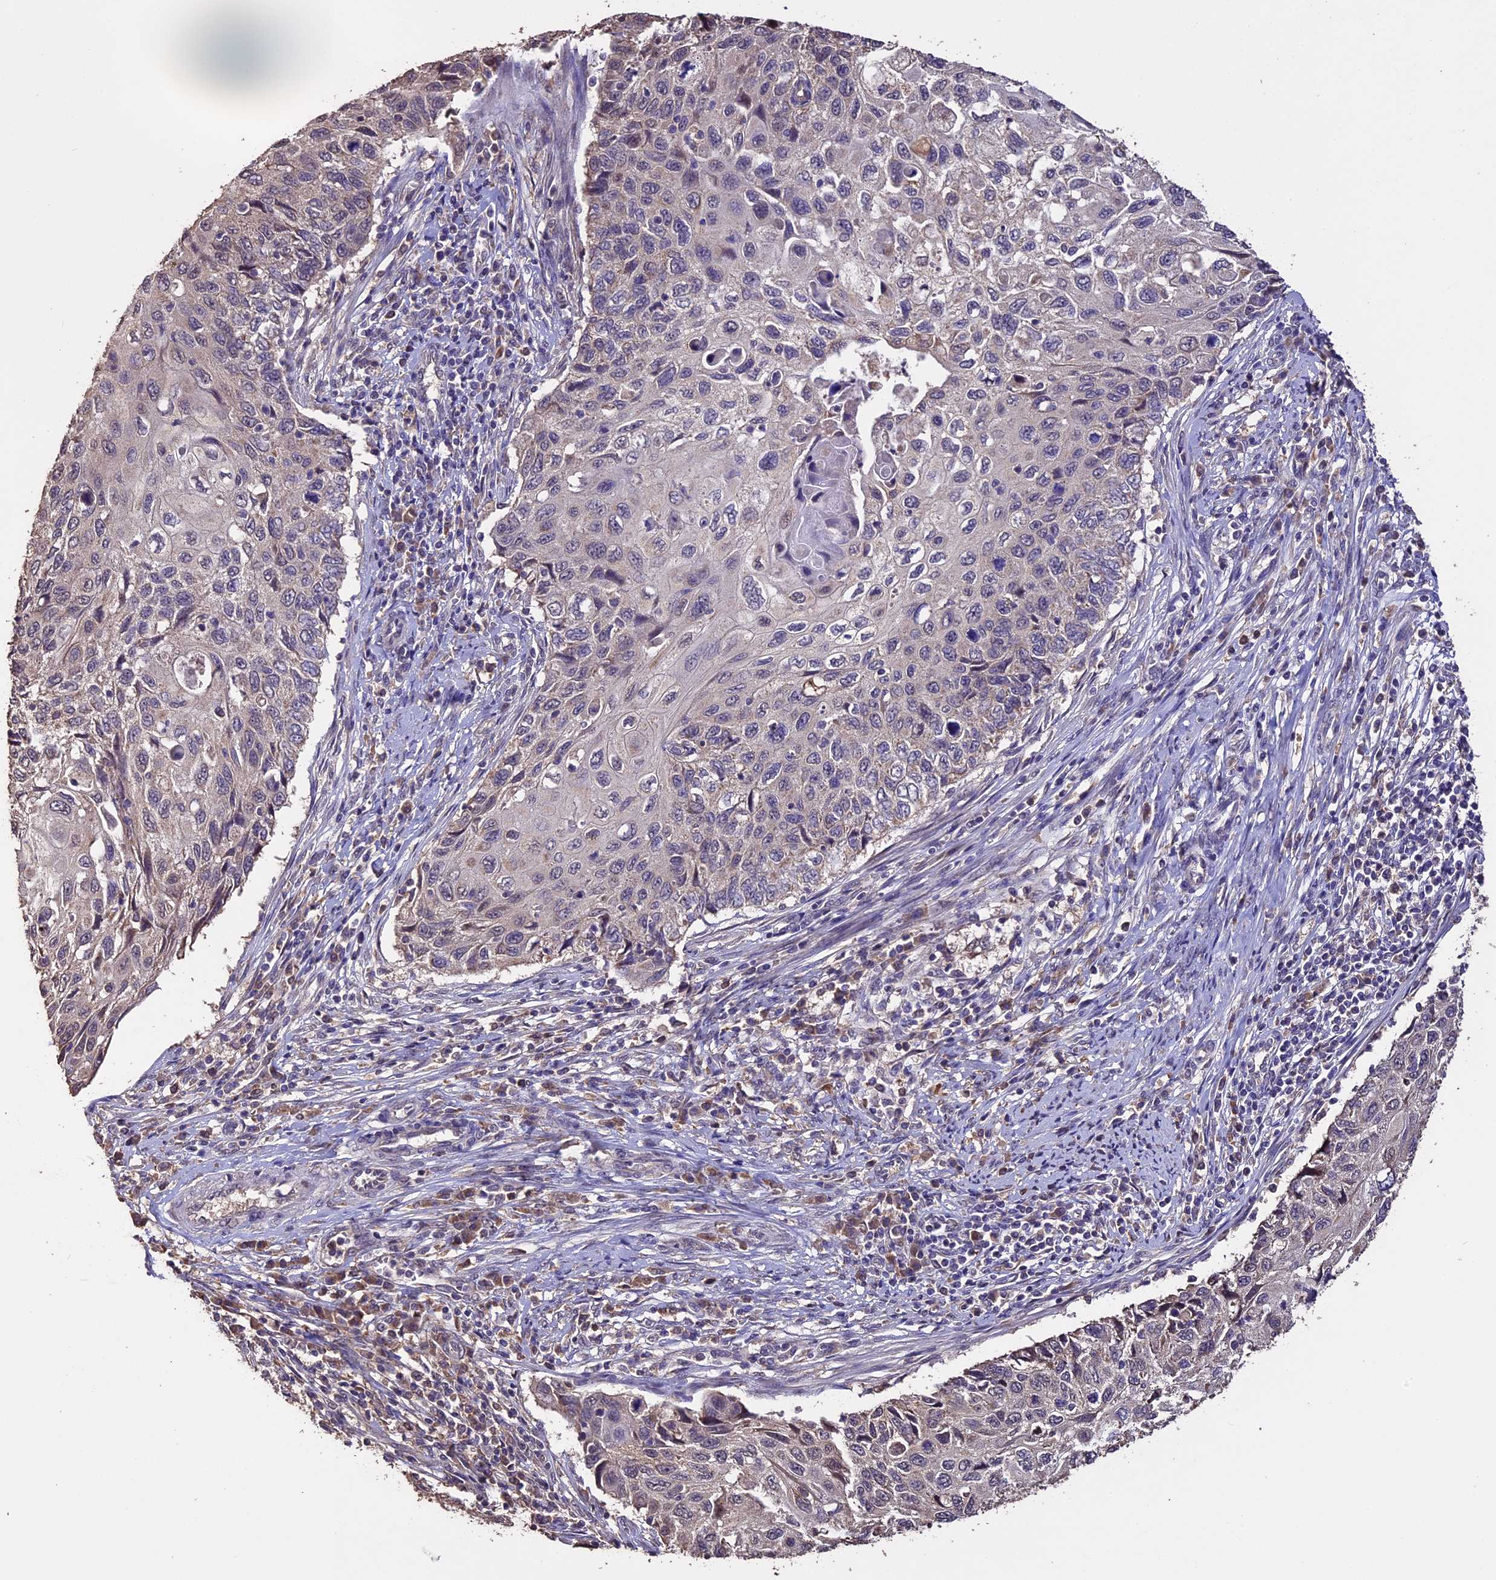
{"staining": {"intensity": "negative", "quantity": "none", "location": "none"}, "tissue": "cervical cancer", "cell_type": "Tumor cells", "image_type": "cancer", "snomed": [{"axis": "morphology", "description": "Squamous cell carcinoma, NOS"}, {"axis": "topography", "description": "Cervix"}], "caption": "Human cervical cancer (squamous cell carcinoma) stained for a protein using immunohistochemistry exhibits no expression in tumor cells.", "gene": "DIS3L", "patient": {"sex": "female", "age": 70}}